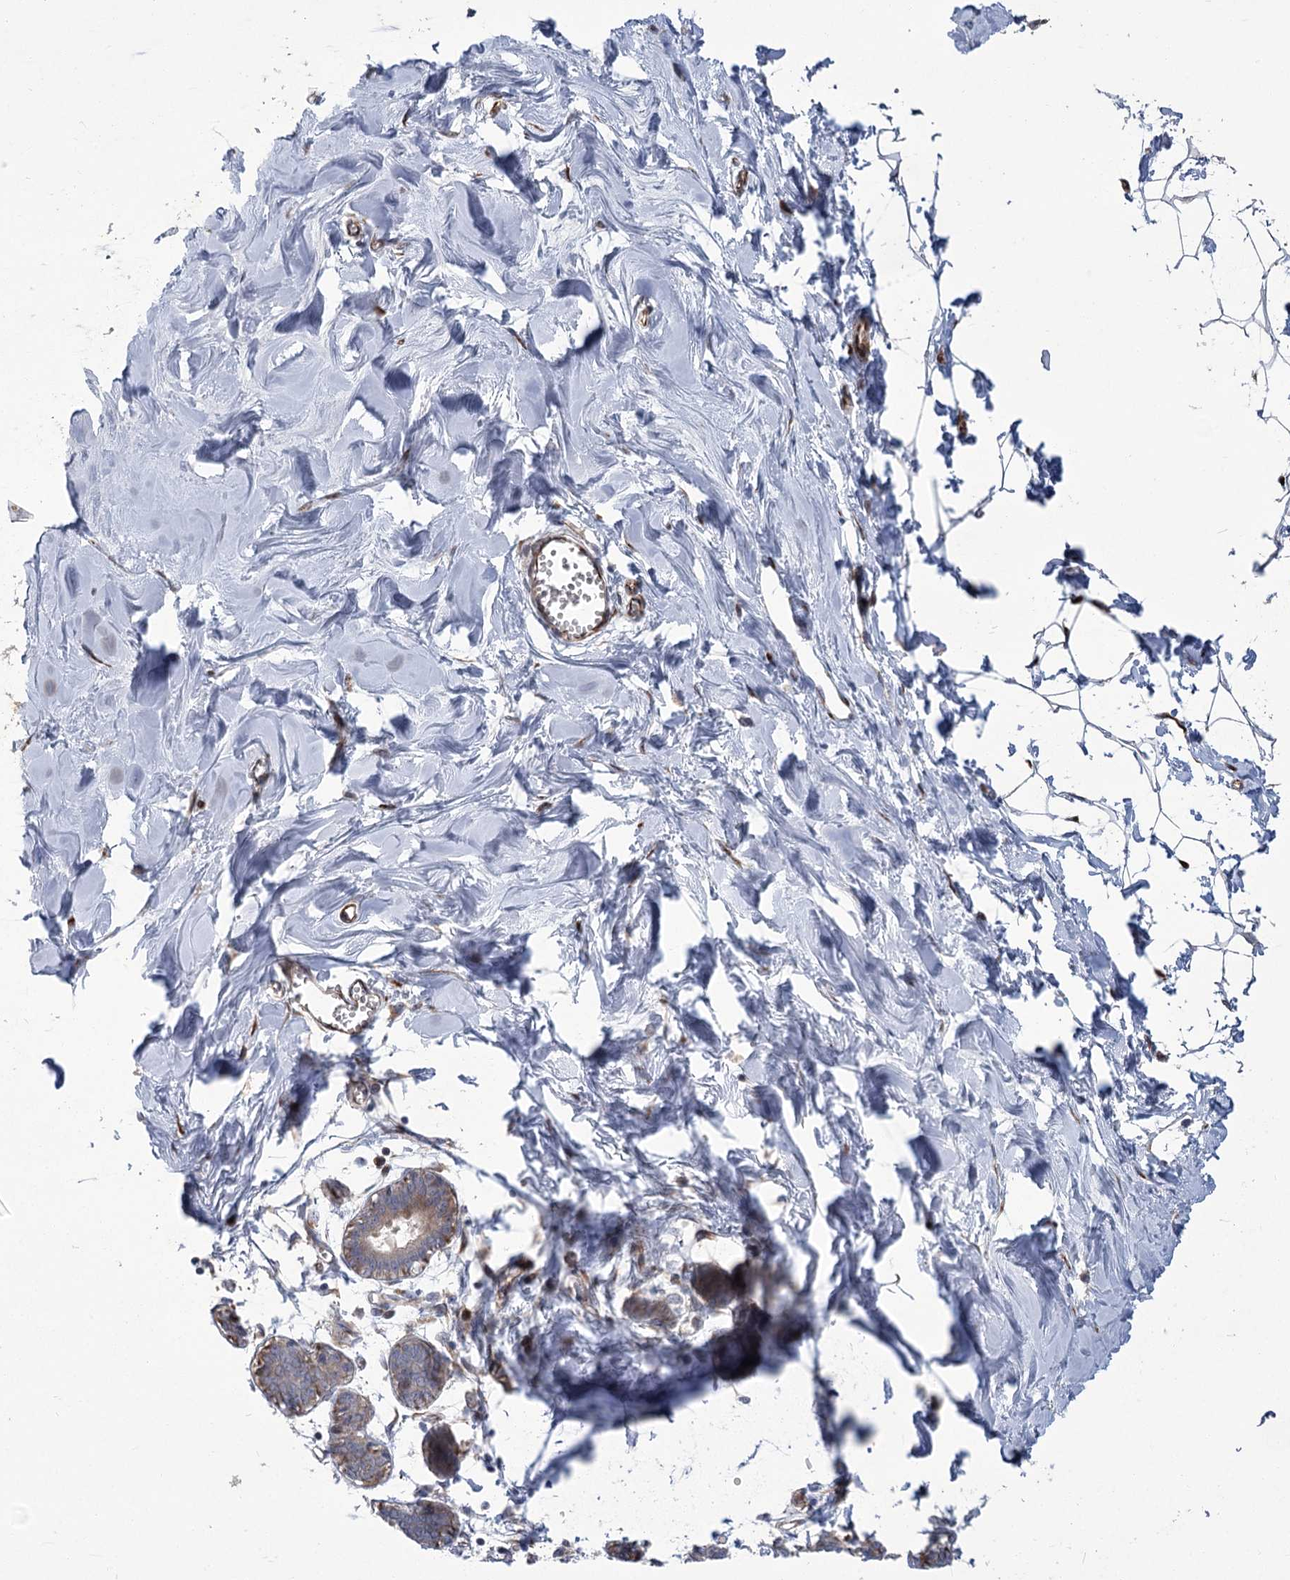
{"staining": {"intensity": "negative", "quantity": "none", "location": "none"}, "tissue": "breast", "cell_type": "Adipocytes", "image_type": "normal", "snomed": [{"axis": "morphology", "description": "Normal tissue, NOS"}, {"axis": "topography", "description": "Breast"}], "caption": "DAB immunohistochemical staining of normal human breast displays no significant positivity in adipocytes.", "gene": "GCNT4", "patient": {"sex": "female", "age": 27}}